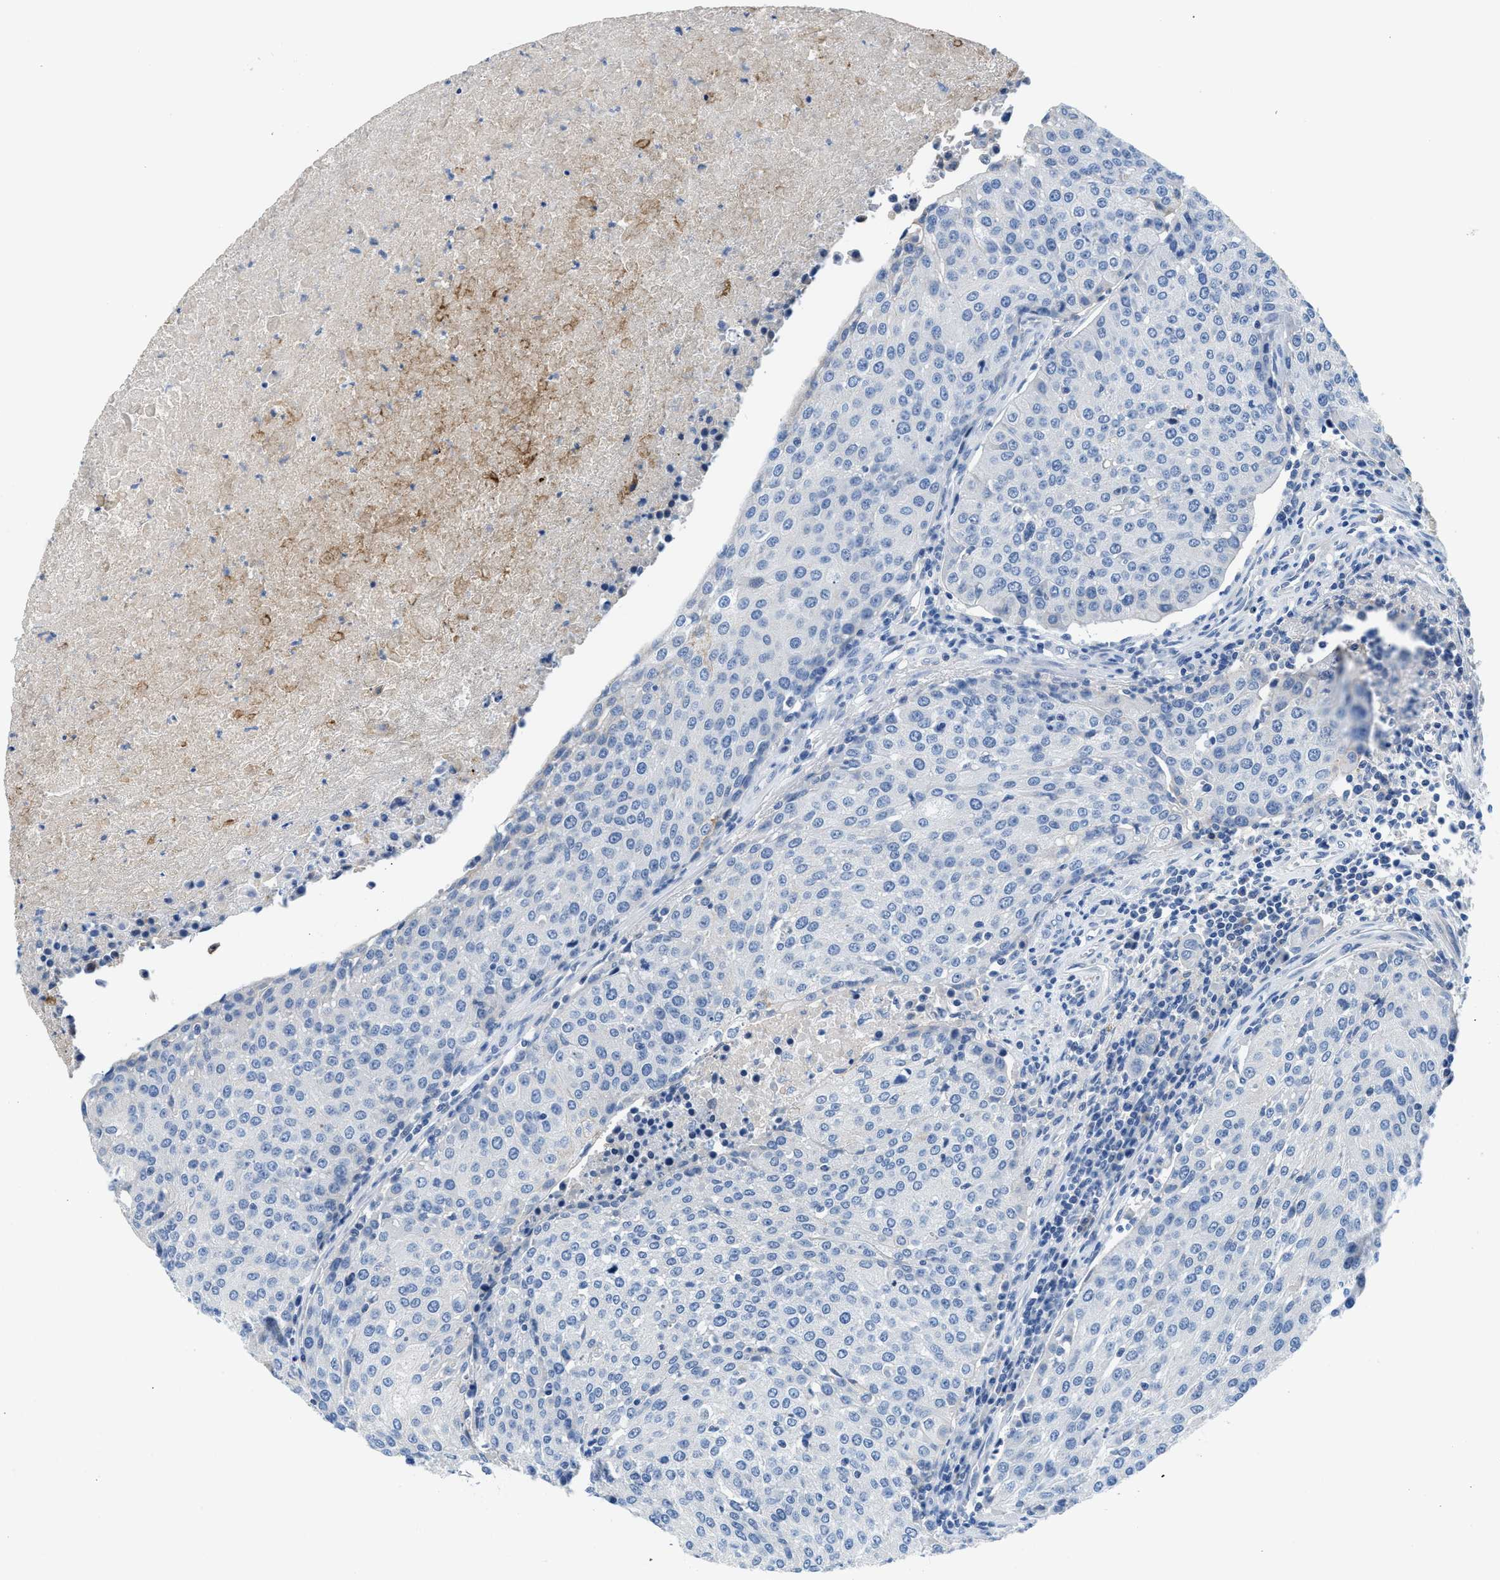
{"staining": {"intensity": "negative", "quantity": "none", "location": "none"}, "tissue": "urothelial cancer", "cell_type": "Tumor cells", "image_type": "cancer", "snomed": [{"axis": "morphology", "description": "Urothelial carcinoma, High grade"}, {"axis": "topography", "description": "Urinary bladder"}], "caption": "An image of high-grade urothelial carcinoma stained for a protein exhibits no brown staining in tumor cells.", "gene": "MBL2", "patient": {"sex": "female", "age": 85}}